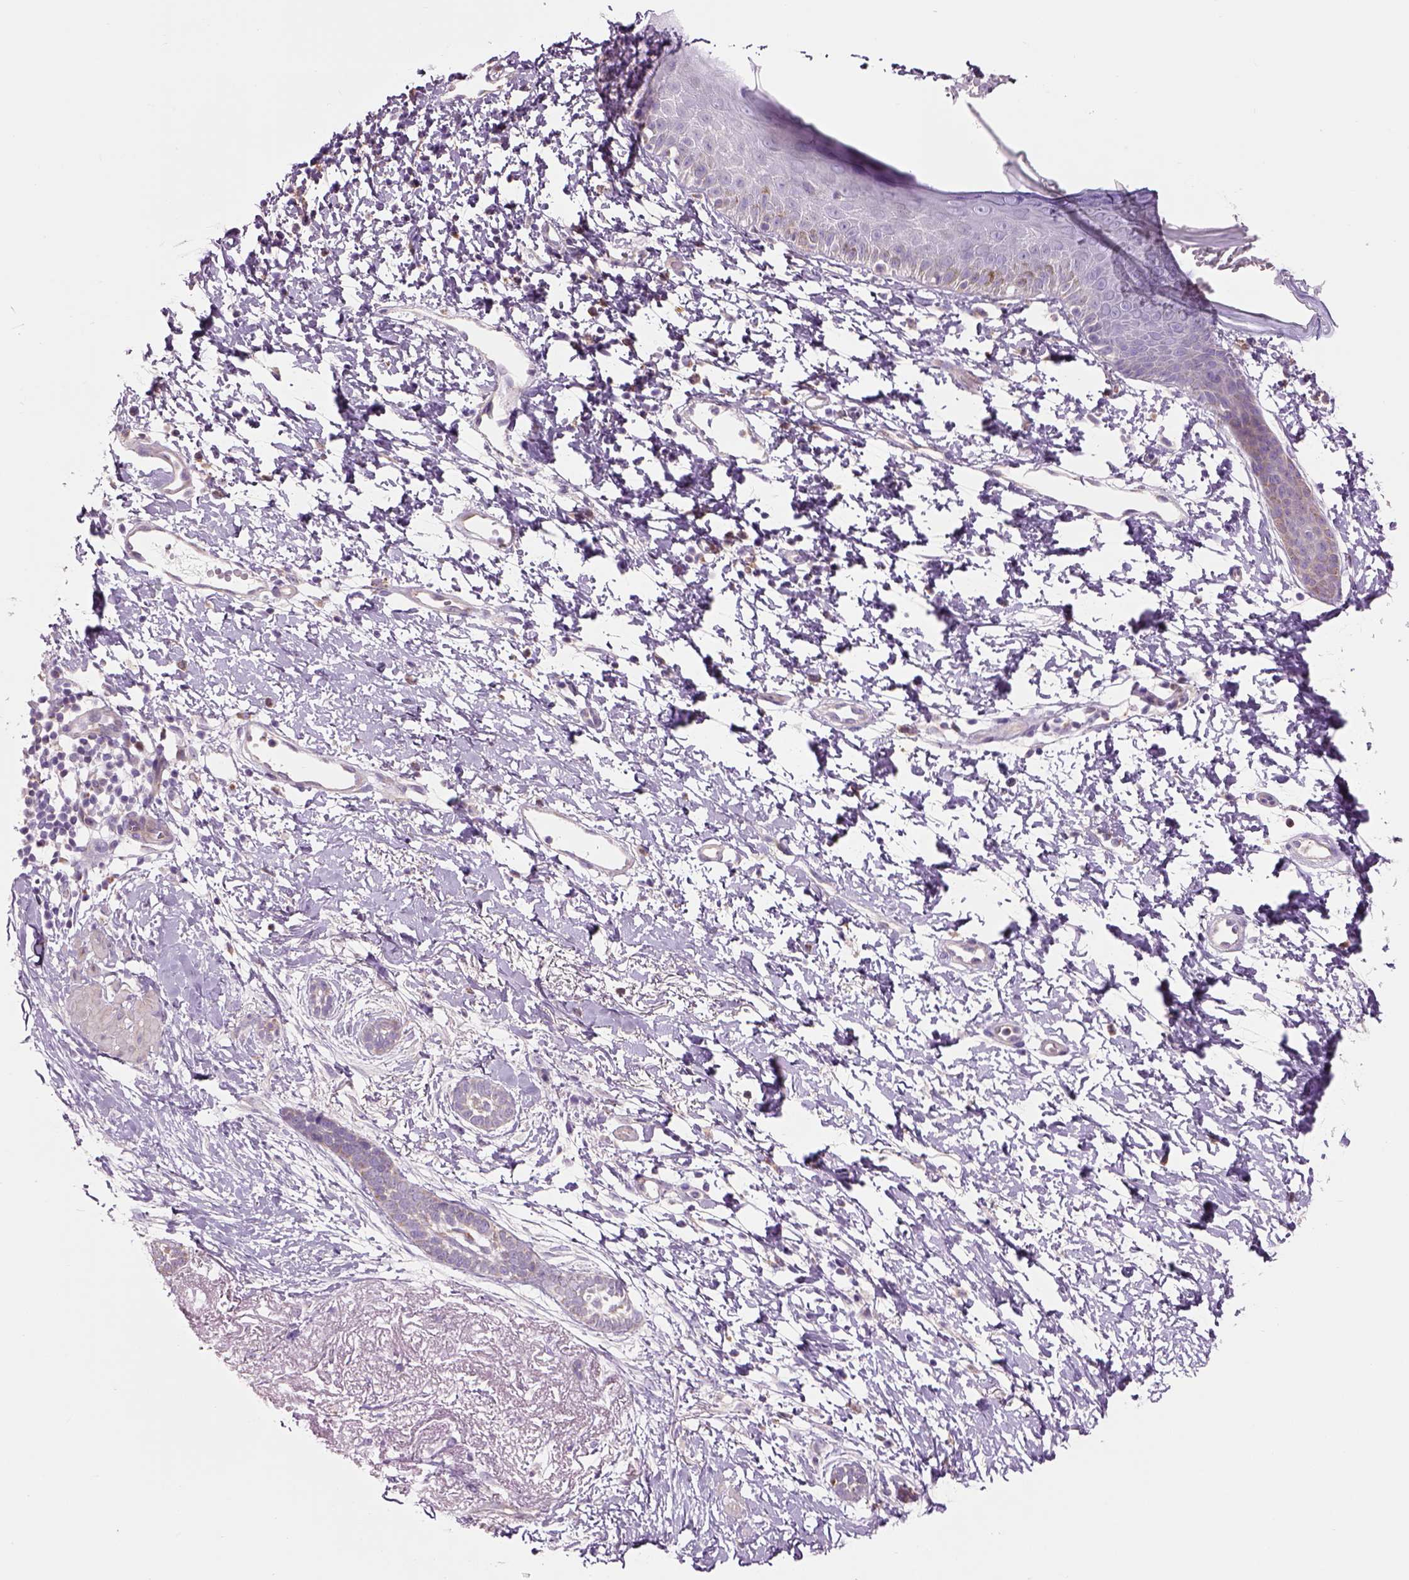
{"staining": {"intensity": "moderate", "quantity": "25%-75%", "location": "cytoplasmic/membranous"}, "tissue": "skin cancer", "cell_type": "Tumor cells", "image_type": "cancer", "snomed": [{"axis": "morphology", "description": "Normal tissue, NOS"}, {"axis": "morphology", "description": "Basal cell carcinoma"}, {"axis": "topography", "description": "Skin"}], "caption": "Protein staining exhibits moderate cytoplasmic/membranous positivity in approximately 25%-75% of tumor cells in skin cancer.", "gene": "IFT52", "patient": {"sex": "male", "age": 84}}